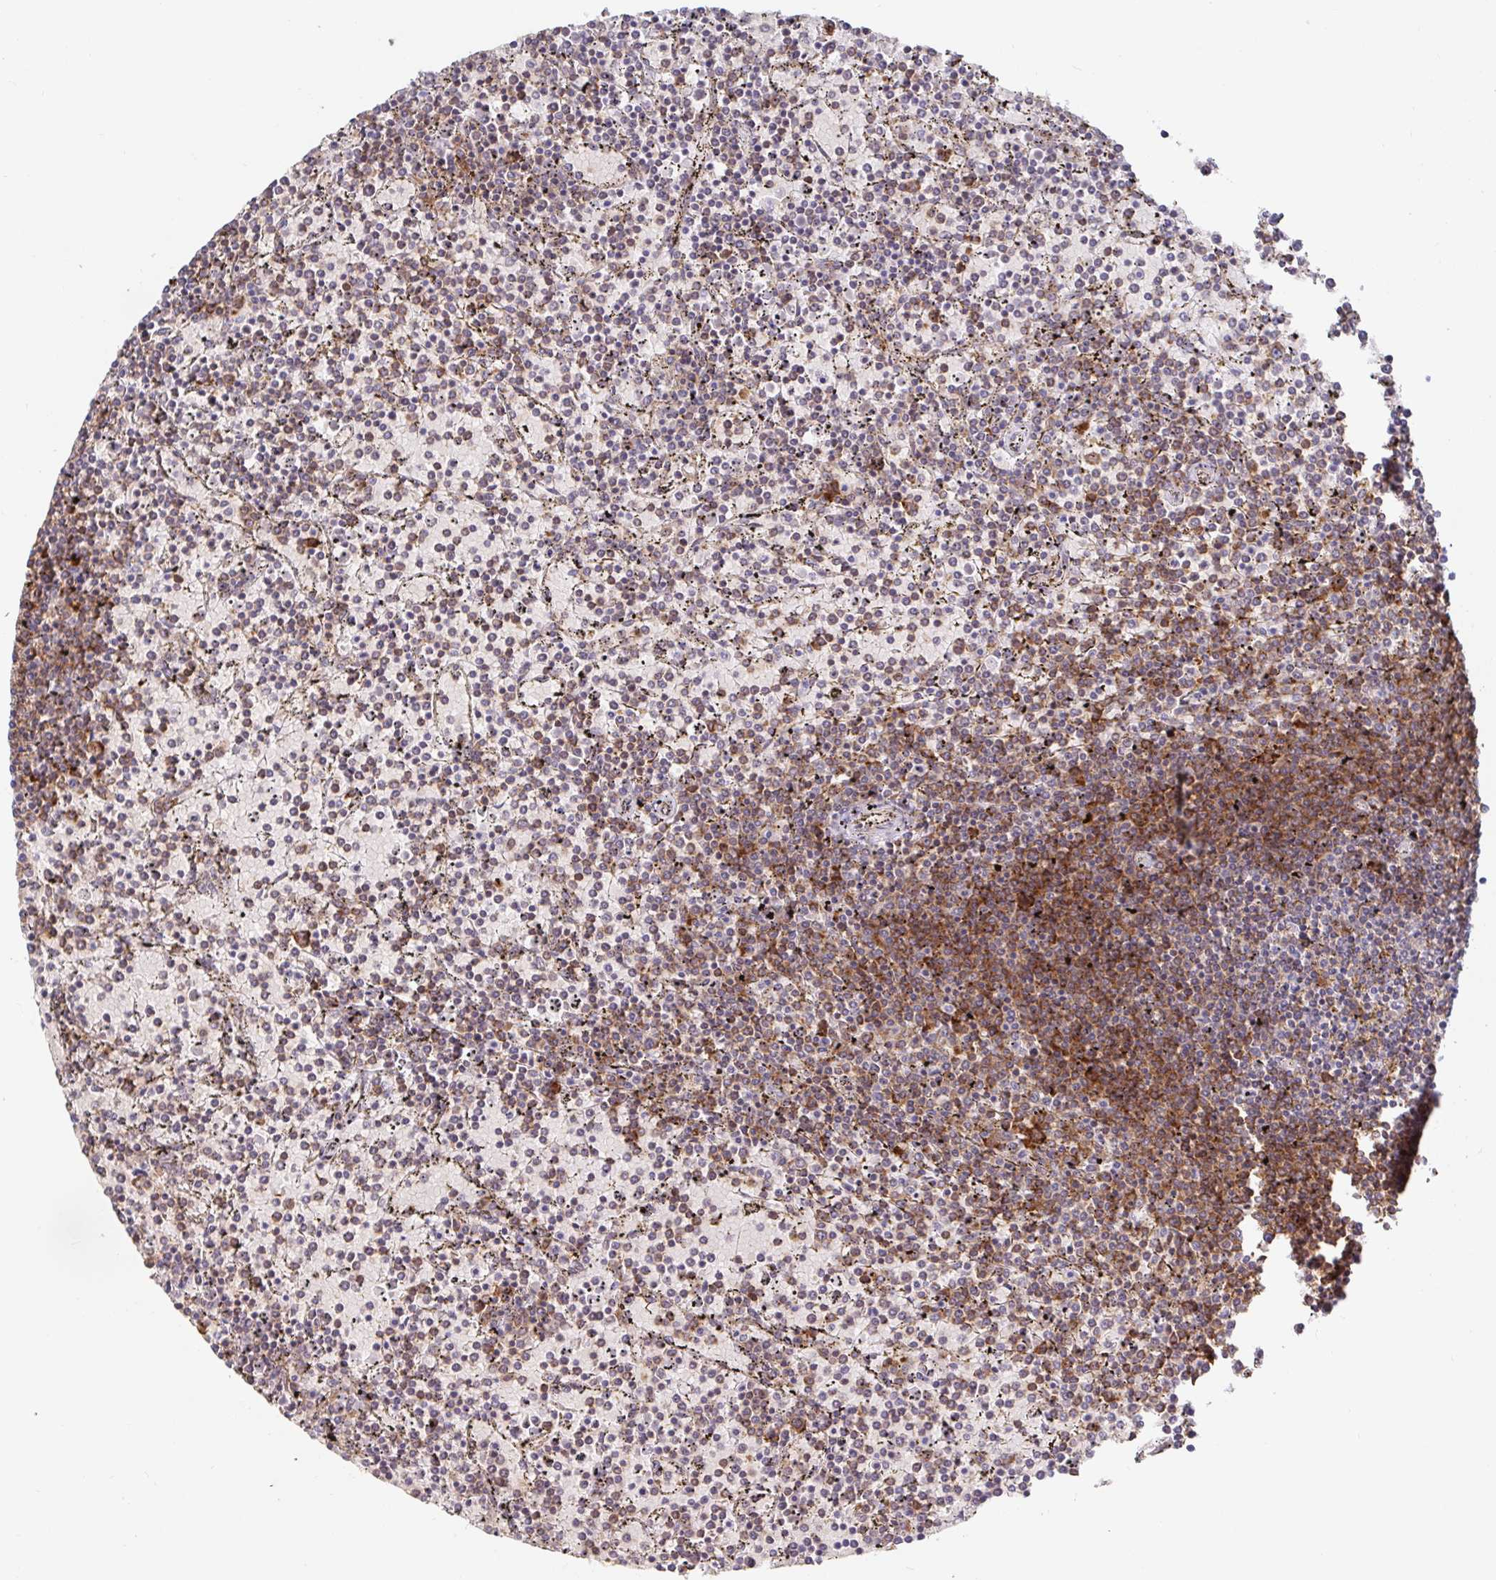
{"staining": {"intensity": "weak", "quantity": "25%-75%", "location": "cytoplasmic/membranous"}, "tissue": "lymphoma", "cell_type": "Tumor cells", "image_type": "cancer", "snomed": [{"axis": "morphology", "description": "Malignant lymphoma, non-Hodgkin's type, Low grade"}, {"axis": "topography", "description": "Spleen"}], "caption": "Lymphoma stained with a protein marker displays weak staining in tumor cells.", "gene": "LARP1", "patient": {"sex": "female", "age": 77}}